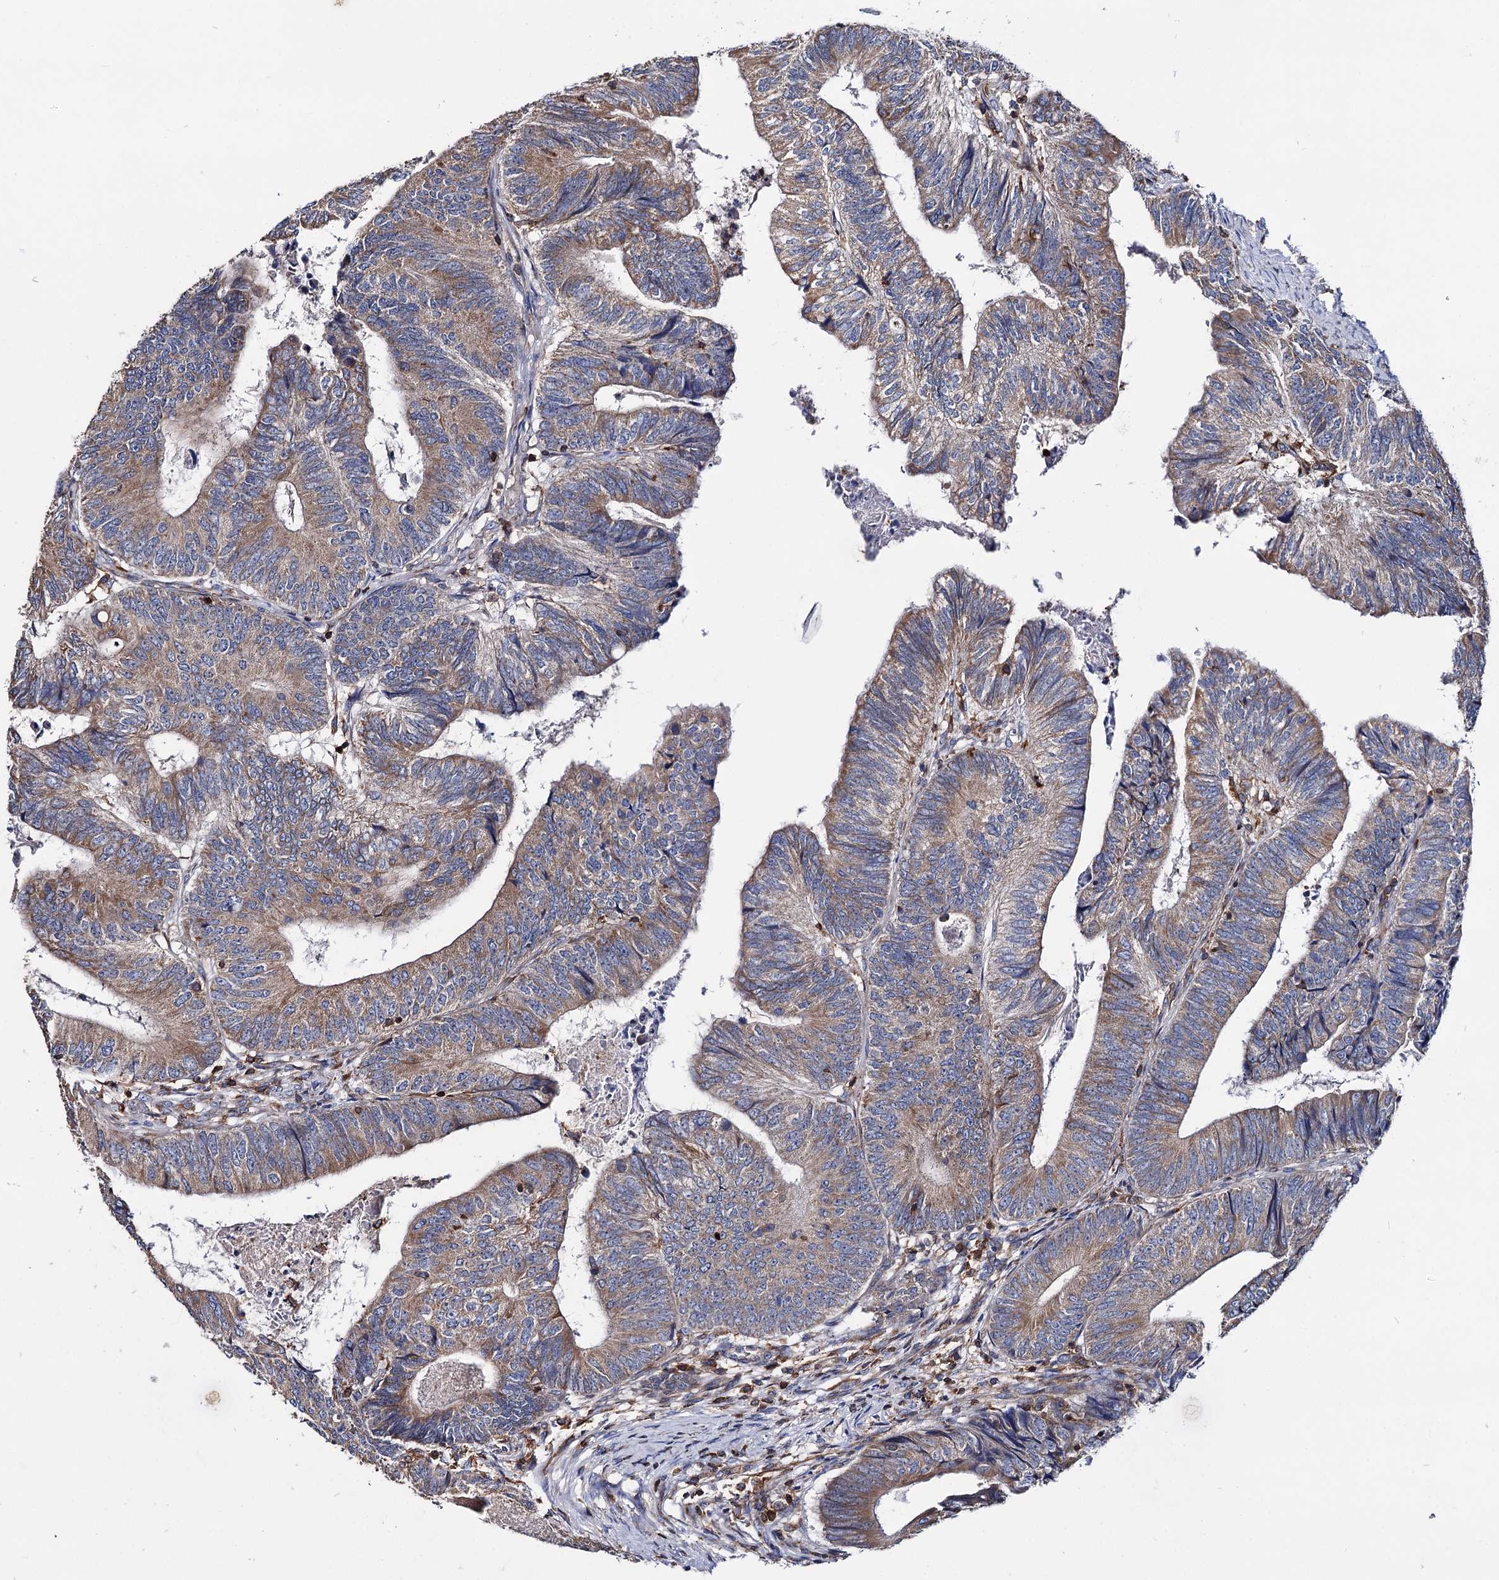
{"staining": {"intensity": "moderate", "quantity": ">75%", "location": "cytoplasmic/membranous"}, "tissue": "colorectal cancer", "cell_type": "Tumor cells", "image_type": "cancer", "snomed": [{"axis": "morphology", "description": "Adenocarcinoma, NOS"}, {"axis": "topography", "description": "Colon"}], "caption": "IHC staining of colorectal adenocarcinoma, which reveals medium levels of moderate cytoplasmic/membranous expression in about >75% of tumor cells indicating moderate cytoplasmic/membranous protein positivity. The staining was performed using DAB (3,3'-diaminobenzidine) (brown) for protein detection and nuclei were counterstained in hematoxylin (blue).", "gene": "UBASH3B", "patient": {"sex": "female", "age": 67}}